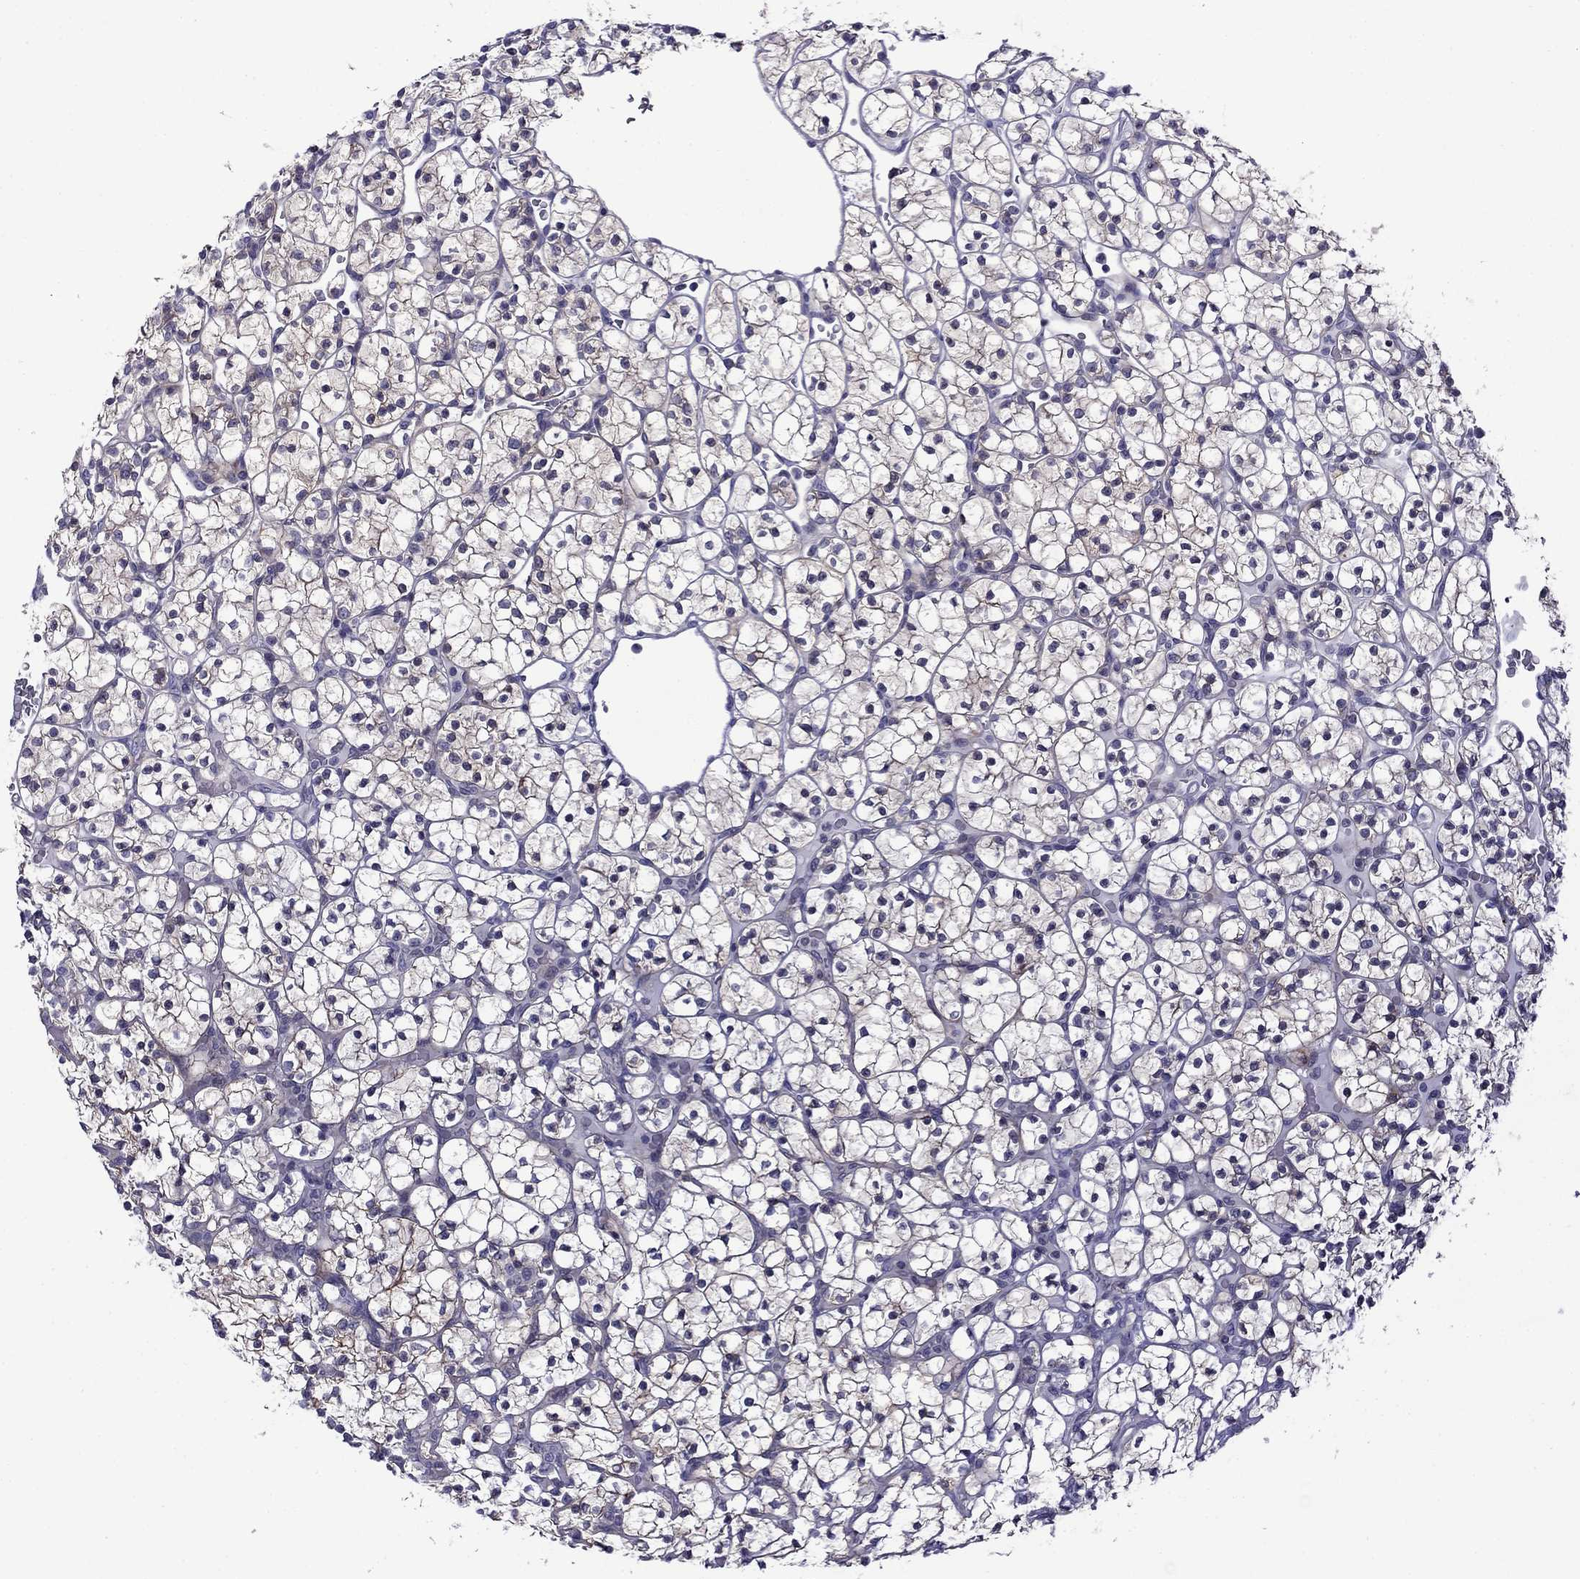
{"staining": {"intensity": "weak", "quantity": "<25%", "location": "cytoplasmic/membranous"}, "tissue": "renal cancer", "cell_type": "Tumor cells", "image_type": "cancer", "snomed": [{"axis": "morphology", "description": "Adenocarcinoma, NOS"}, {"axis": "topography", "description": "Kidney"}], "caption": "Renal adenocarcinoma stained for a protein using immunohistochemistry (IHC) demonstrates no staining tumor cells.", "gene": "PRR18", "patient": {"sex": "female", "age": 89}}